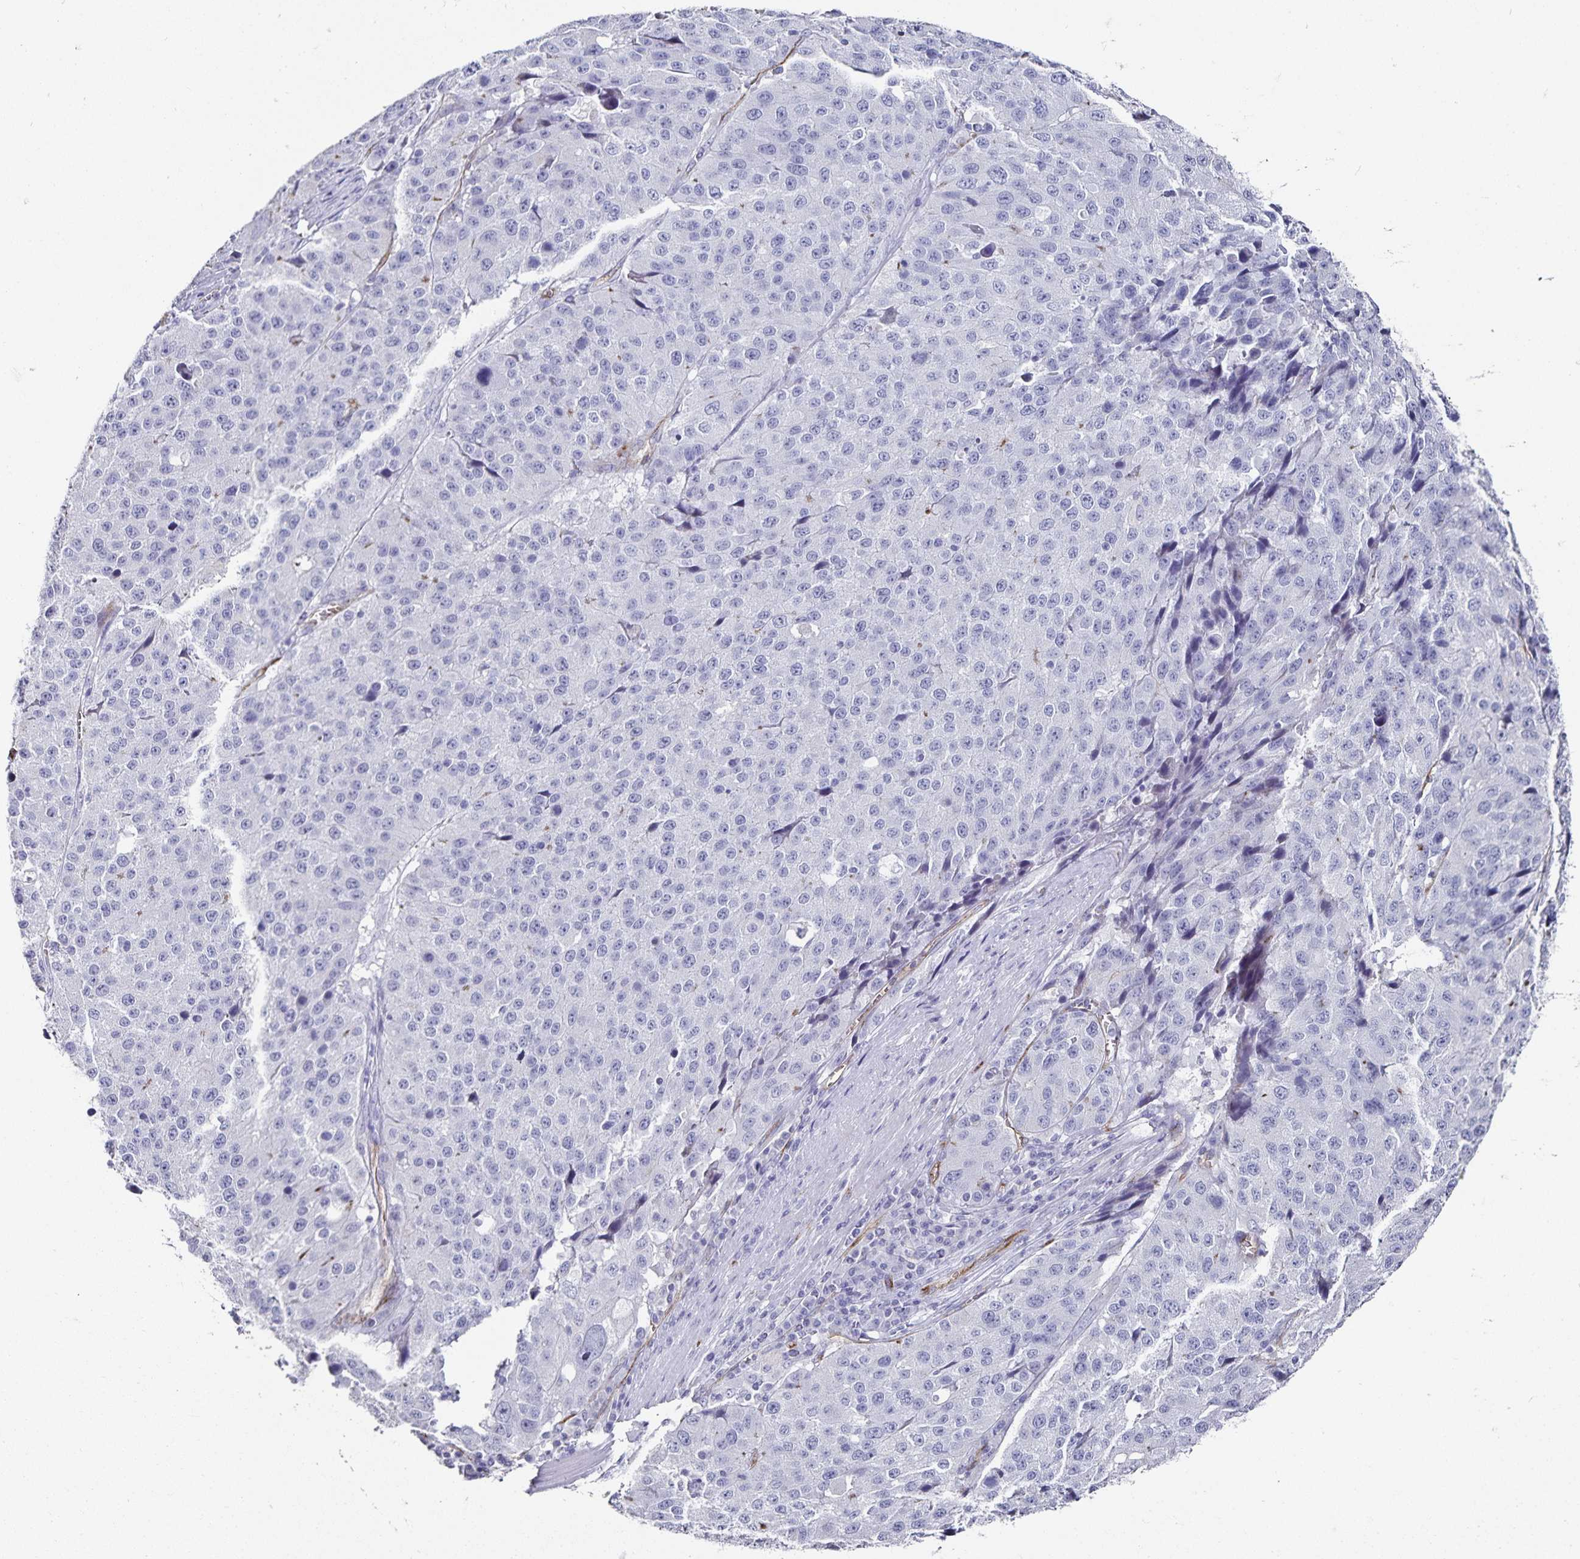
{"staining": {"intensity": "negative", "quantity": "none", "location": "none"}, "tissue": "stomach cancer", "cell_type": "Tumor cells", "image_type": "cancer", "snomed": [{"axis": "morphology", "description": "Adenocarcinoma, NOS"}, {"axis": "topography", "description": "Stomach"}], "caption": "Immunohistochemistry (IHC) of human stomach cancer shows no expression in tumor cells.", "gene": "PODXL", "patient": {"sex": "male", "age": 71}}